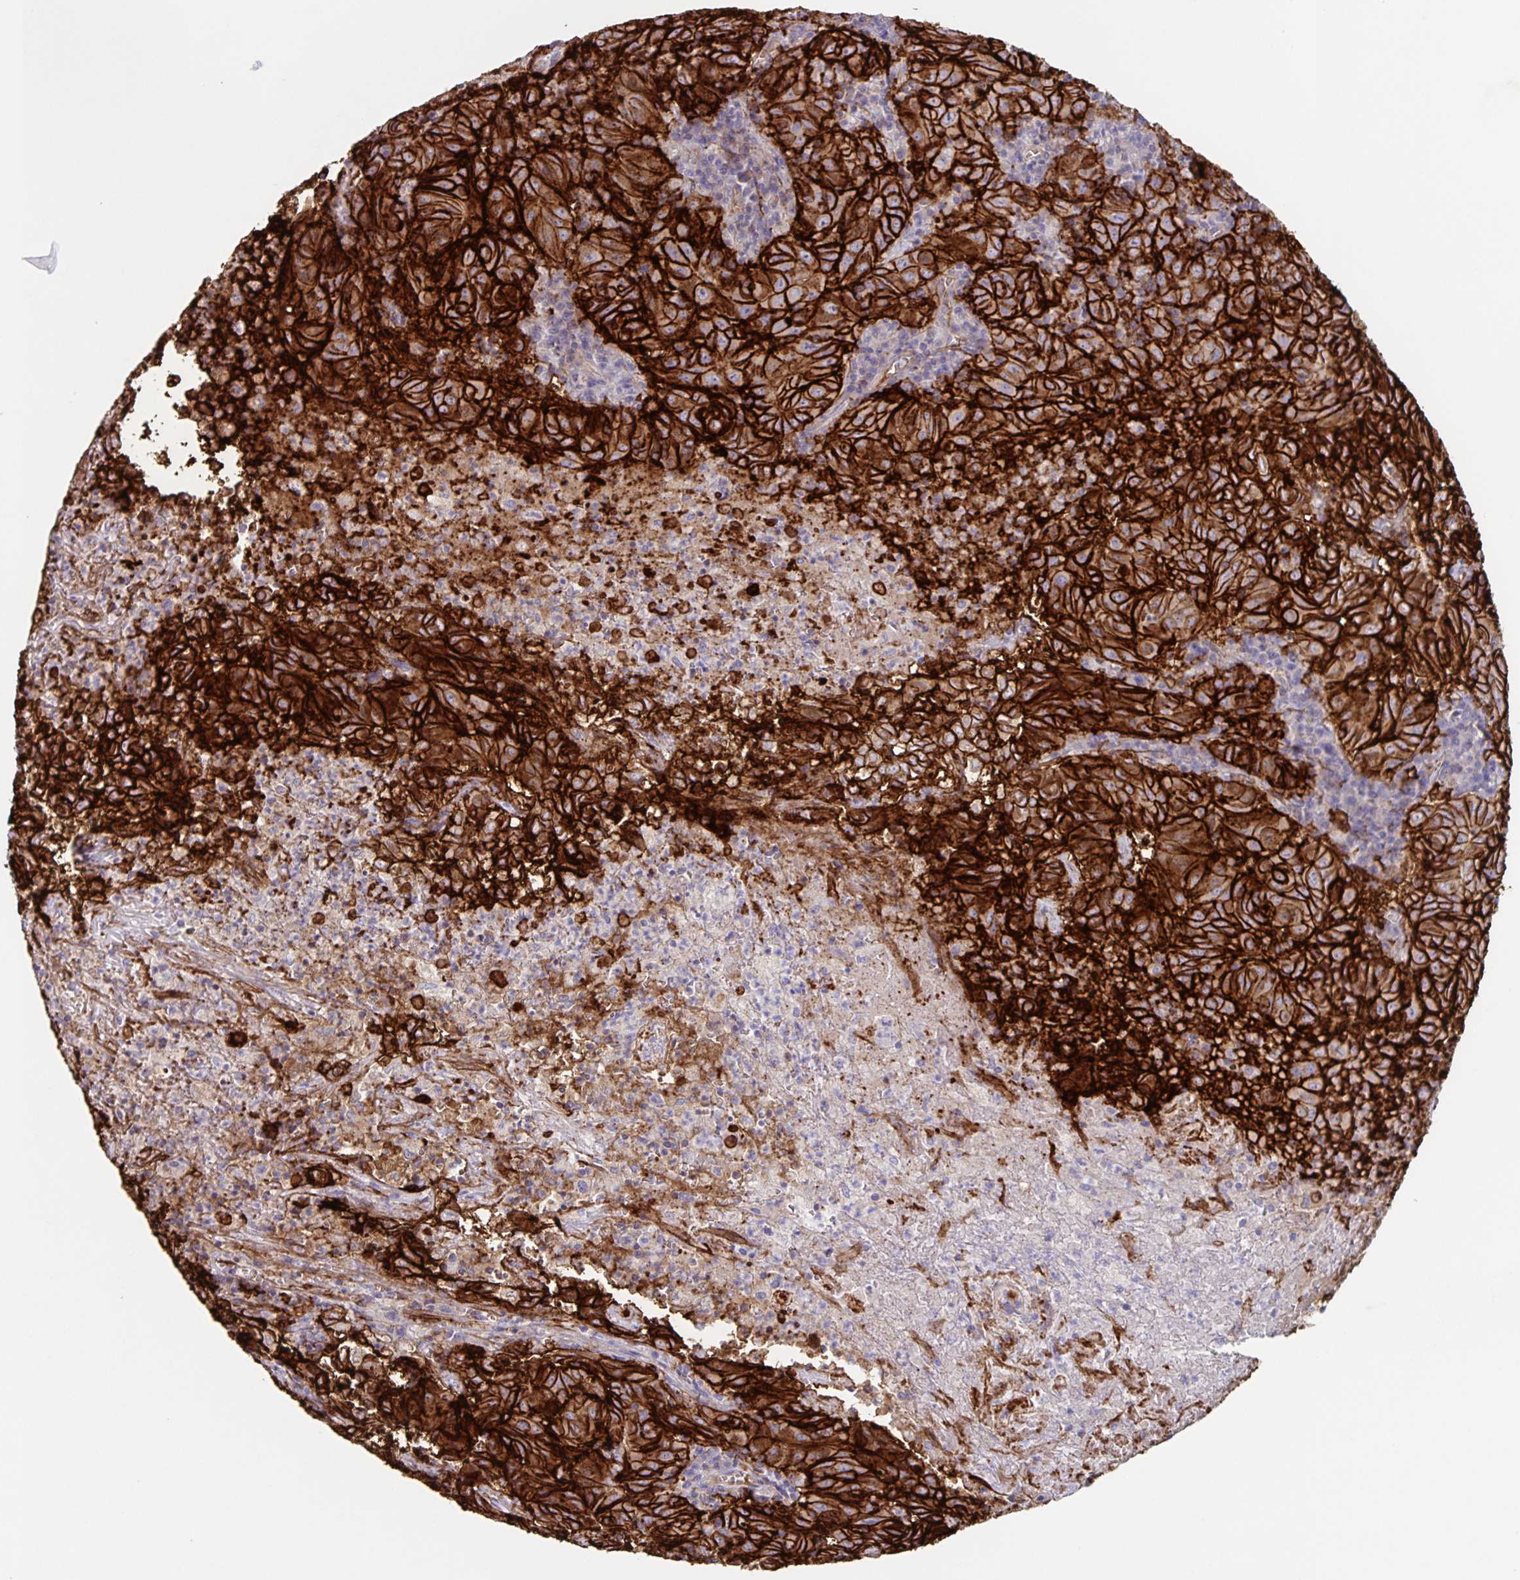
{"staining": {"intensity": "strong", "quantity": ">75%", "location": "cytoplasmic/membranous"}, "tissue": "pancreatic cancer", "cell_type": "Tumor cells", "image_type": "cancer", "snomed": [{"axis": "morphology", "description": "Adenocarcinoma, NOS"}, {"axis": "topography", "description": "Pancreas"}], "caption": "Protein staining reveals strong cytoplasmic/membranous expression in approximately >75% of tumor cells in pancreatic cancer (adenocarcinoma).", "gene": "ITGA2", "patient": {"sex": "male", "age": 63}}